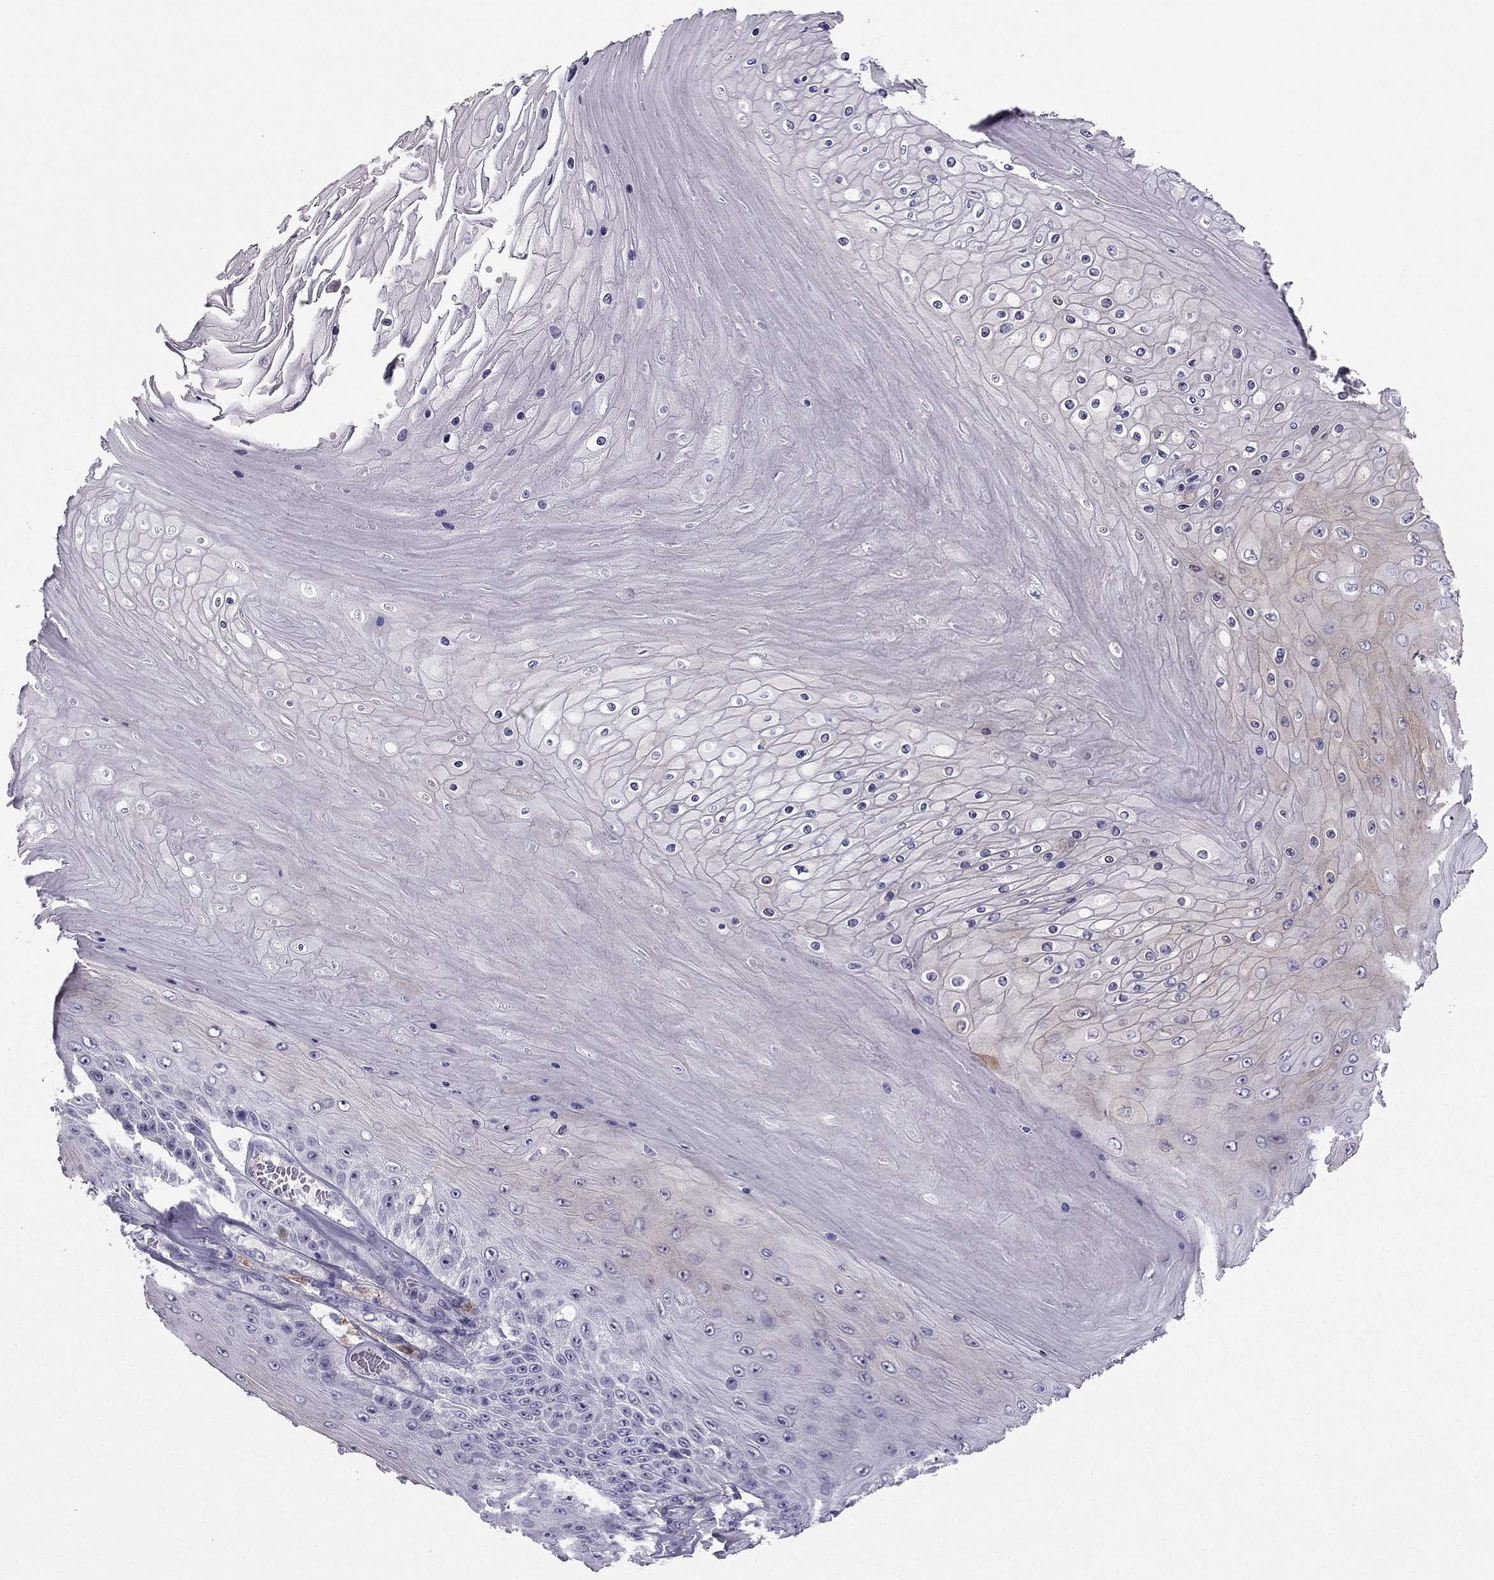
{"staining": {"intensity": "negative", "quantity": "none", "location": "none"}, "tissue": "skin cancer", "cell_type": "Tumor cells", "image_type": "cancer", "snomed": [{"axis": "morphology", "description": "Squamous cell carcinoma, NOS"}, {"axis": "topography", "description": "Skin"}], "caption": "High magnification brightfield microscopy of skin squamous cell carcinoma stained with DAB (brown) and counterstained with hematoxylin (blue): tumor cells show no significant staining.", "gene": "LMTK3", "patient": {"sex": "male", "age": 62}}